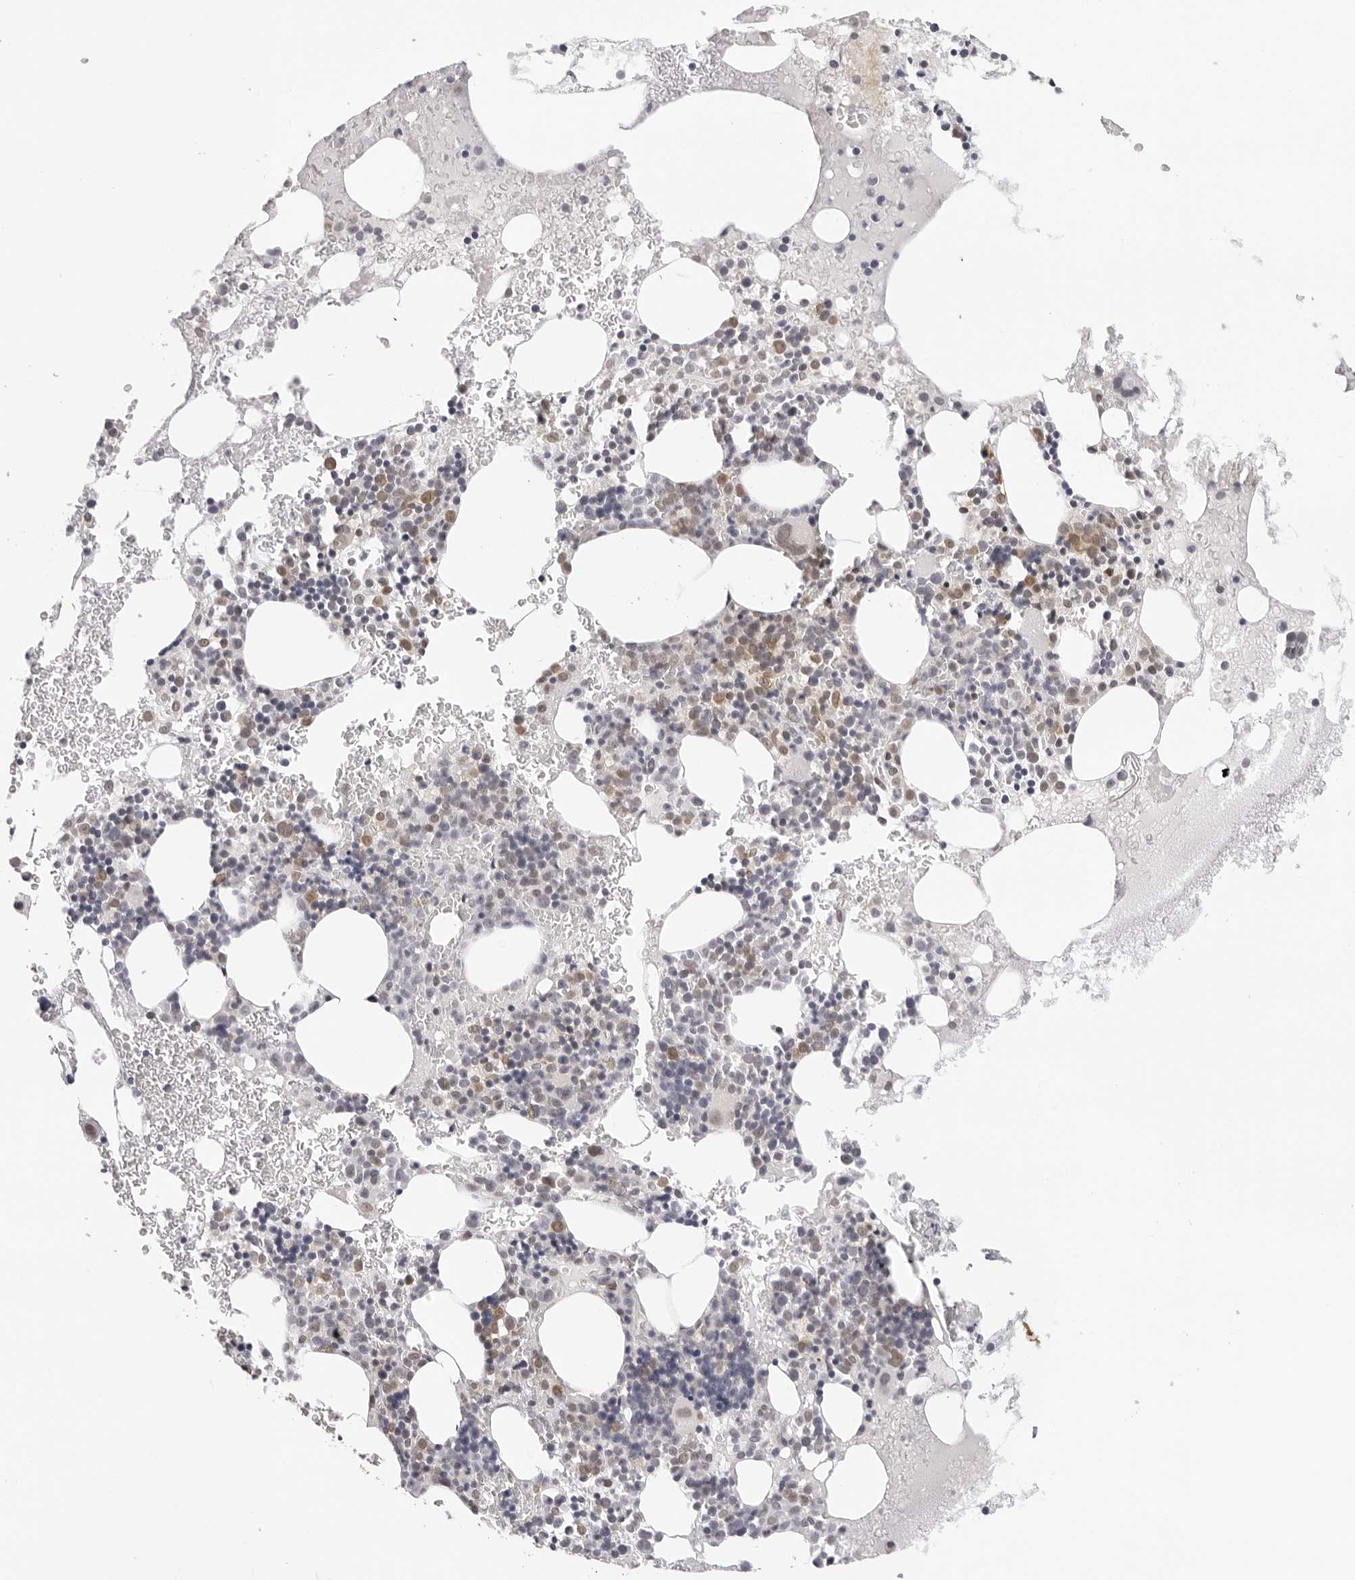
{"staining": {"intensity": "weak", "quantity": "25%-75%", "location": "nuclear"}, "tissue": "bone marrow", "cell_type": "Hematopoietic cells", "image_type": "normal", "snomed": [{"axis": "morphology", "description": "Normal tissue, NOS"}, {"axis": "topography", "description": "Bone marrow"}], "caption": "Bone marrow stained with DAB IHC displays low levels of weak nuclear expression in about 25%-75% of hematopoietic cells. The protein of interest is stained brown, and the nuclei are stained in blue (DAB (3,3'-diaminobenzidine) IHC with brightfield microscopy, high magnification).", "gene": "WDR77", "patient": {"sex": "male", "age": 73}}